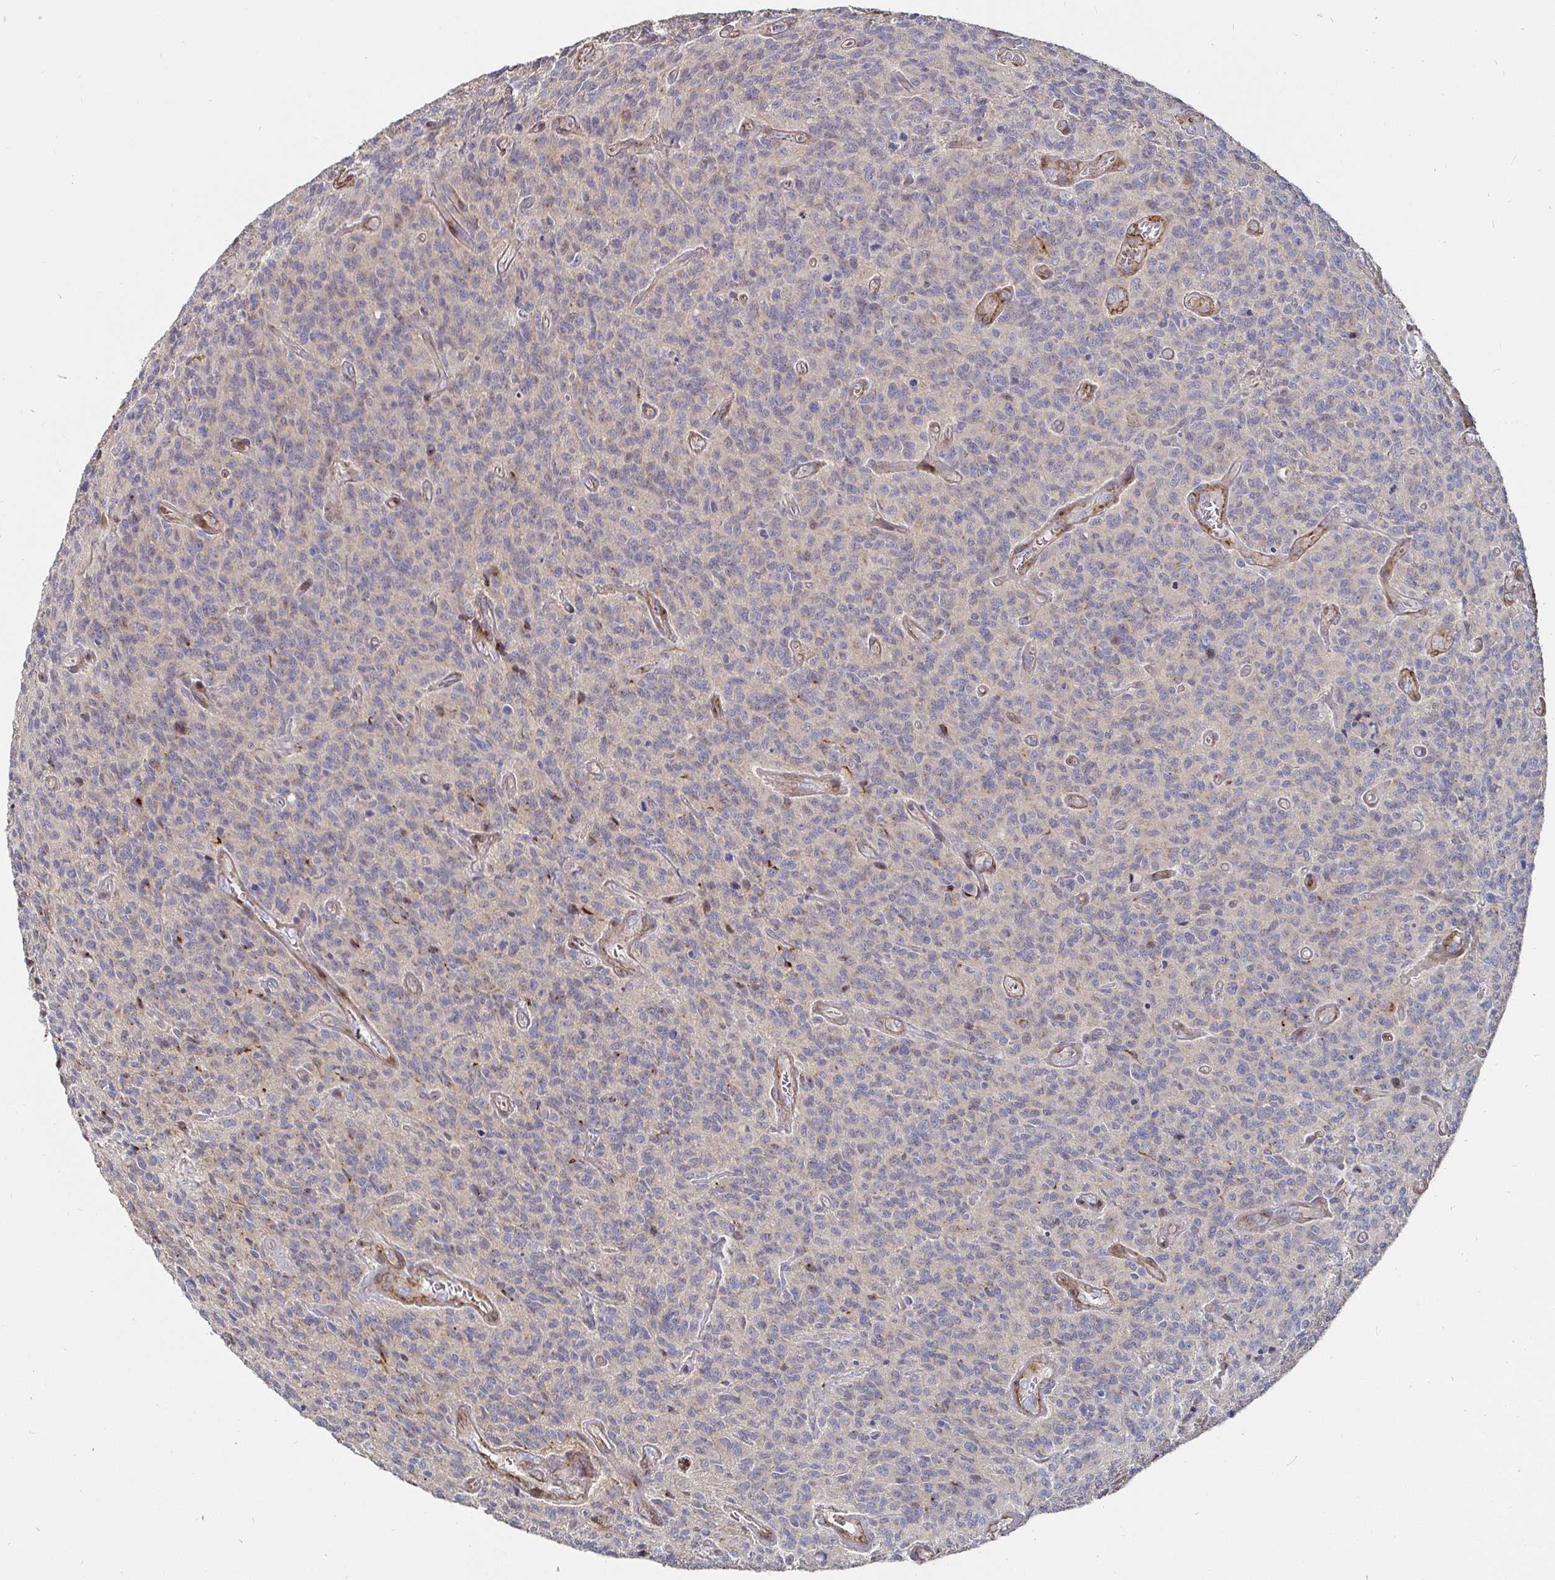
{"staining": {"intensity": "moderate", "quantity": "<25%", "location": "cytoplasmic/membranous"}, "tissue": "glioma", "cell_type": "Tumor cells", "image_type": "cancer", "snomed": [{"axis": "morphology", "description": "Glioma, malignant, High grade"}, {"axis": "topography", "description": "Brain"}], "caption": "A histopathology image showing moderate cytoplasmic/membranous expression in approximately <25% of tumor cells in malignant glioma (high-grade), as visualized by brown immunohistochemical staining.", "gene": "GJA4", "patient": {"sex": "male", "age": 76}}